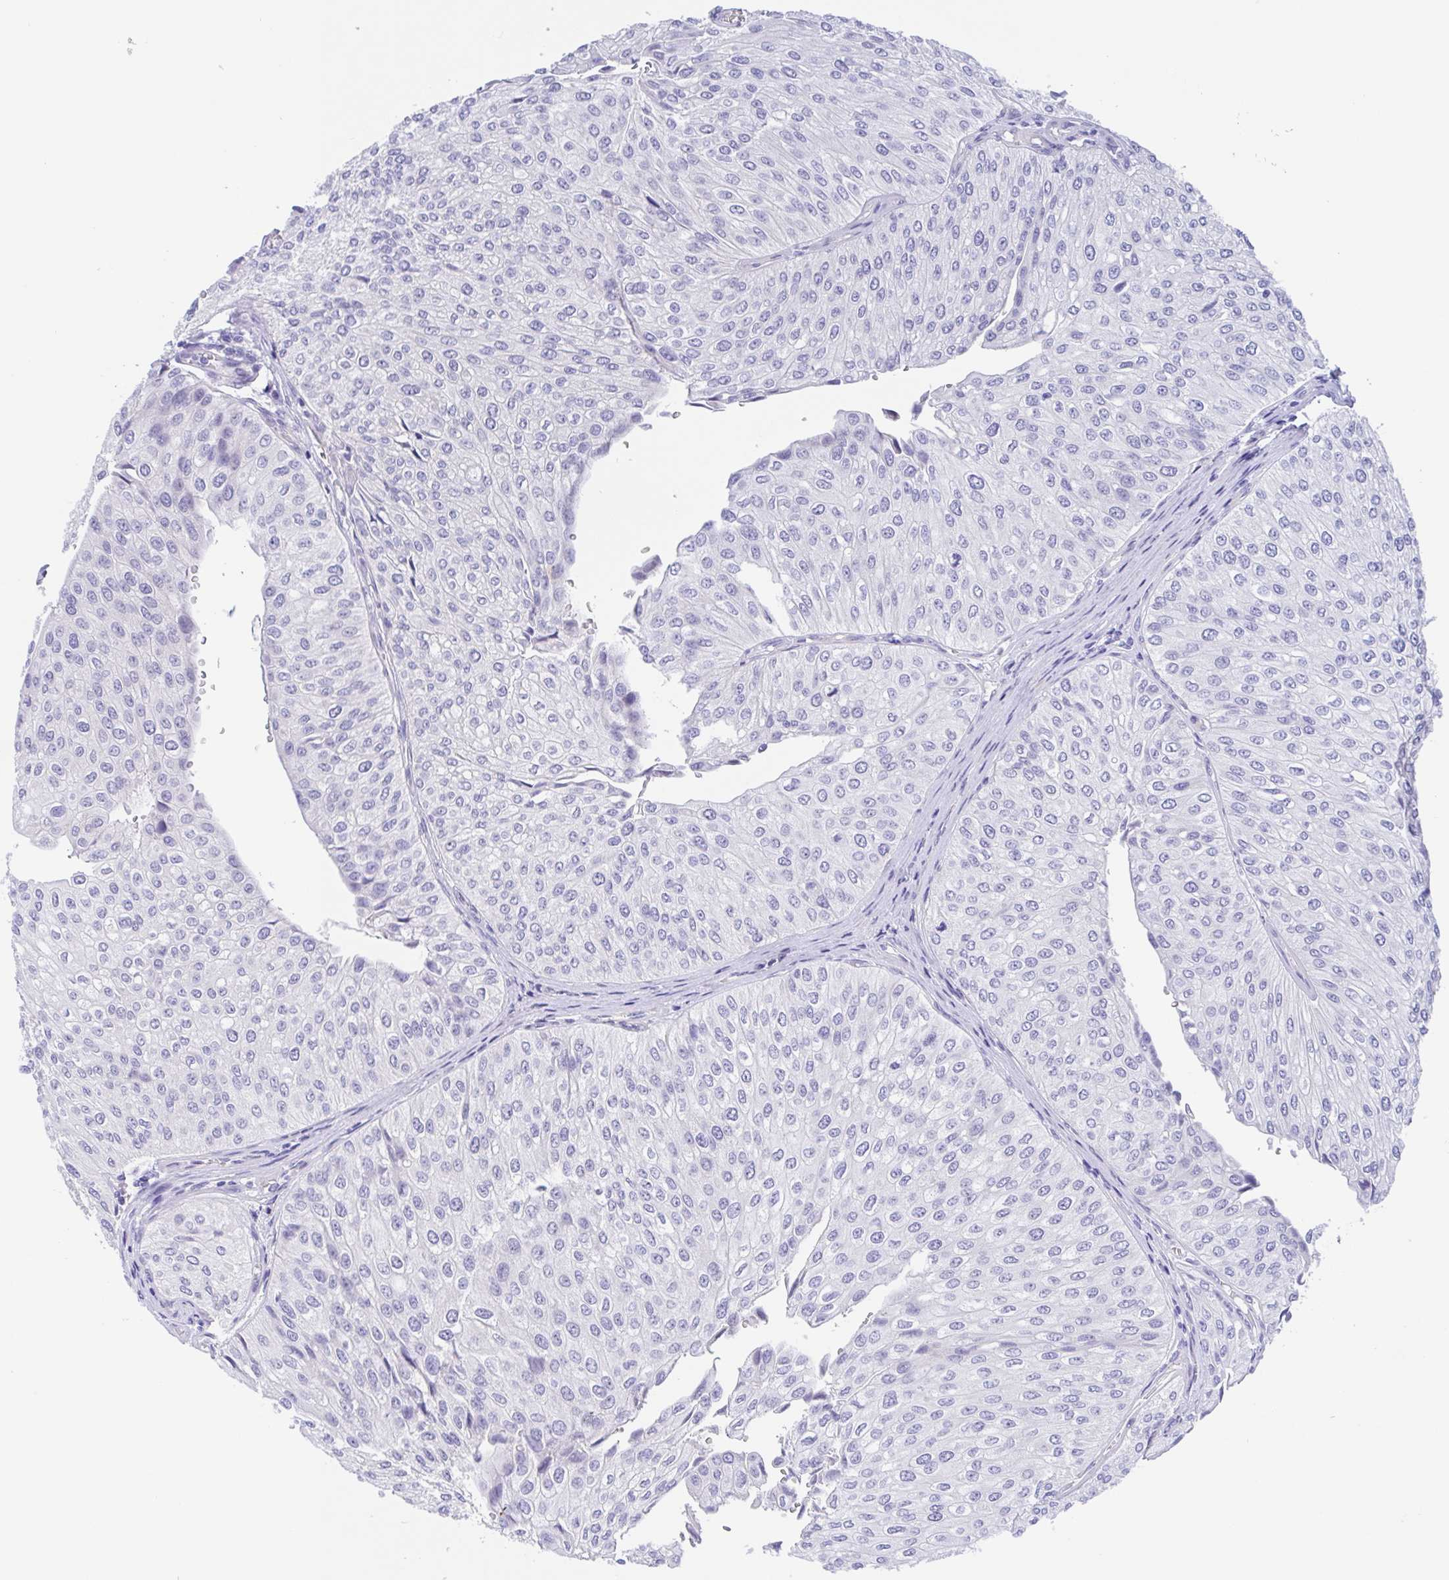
{"staining": {"intensity": "negative", "quantity": "none", "location": "none"}, "tissue": "urothelial cancer", "cell_type": "Tumor cells", "image_type": "cancer", "snomed": [{"axis": "morphology", "description": "Urothelial carcinoma, NOS"}, {"axis": "topography", "description": "Urinary bladder"}], "caption": "DAB immunohistochemical staining of human transitional cell carcinoma demonstrates no significant expression in tumor cells. (Stains: DAB immunohistochemistry with hematoxylin counter stain, Microscopy: brightfield microscopy at high magnification).", "gene": "MUCL3", "patient": {"sex": "male", "age": 67}}